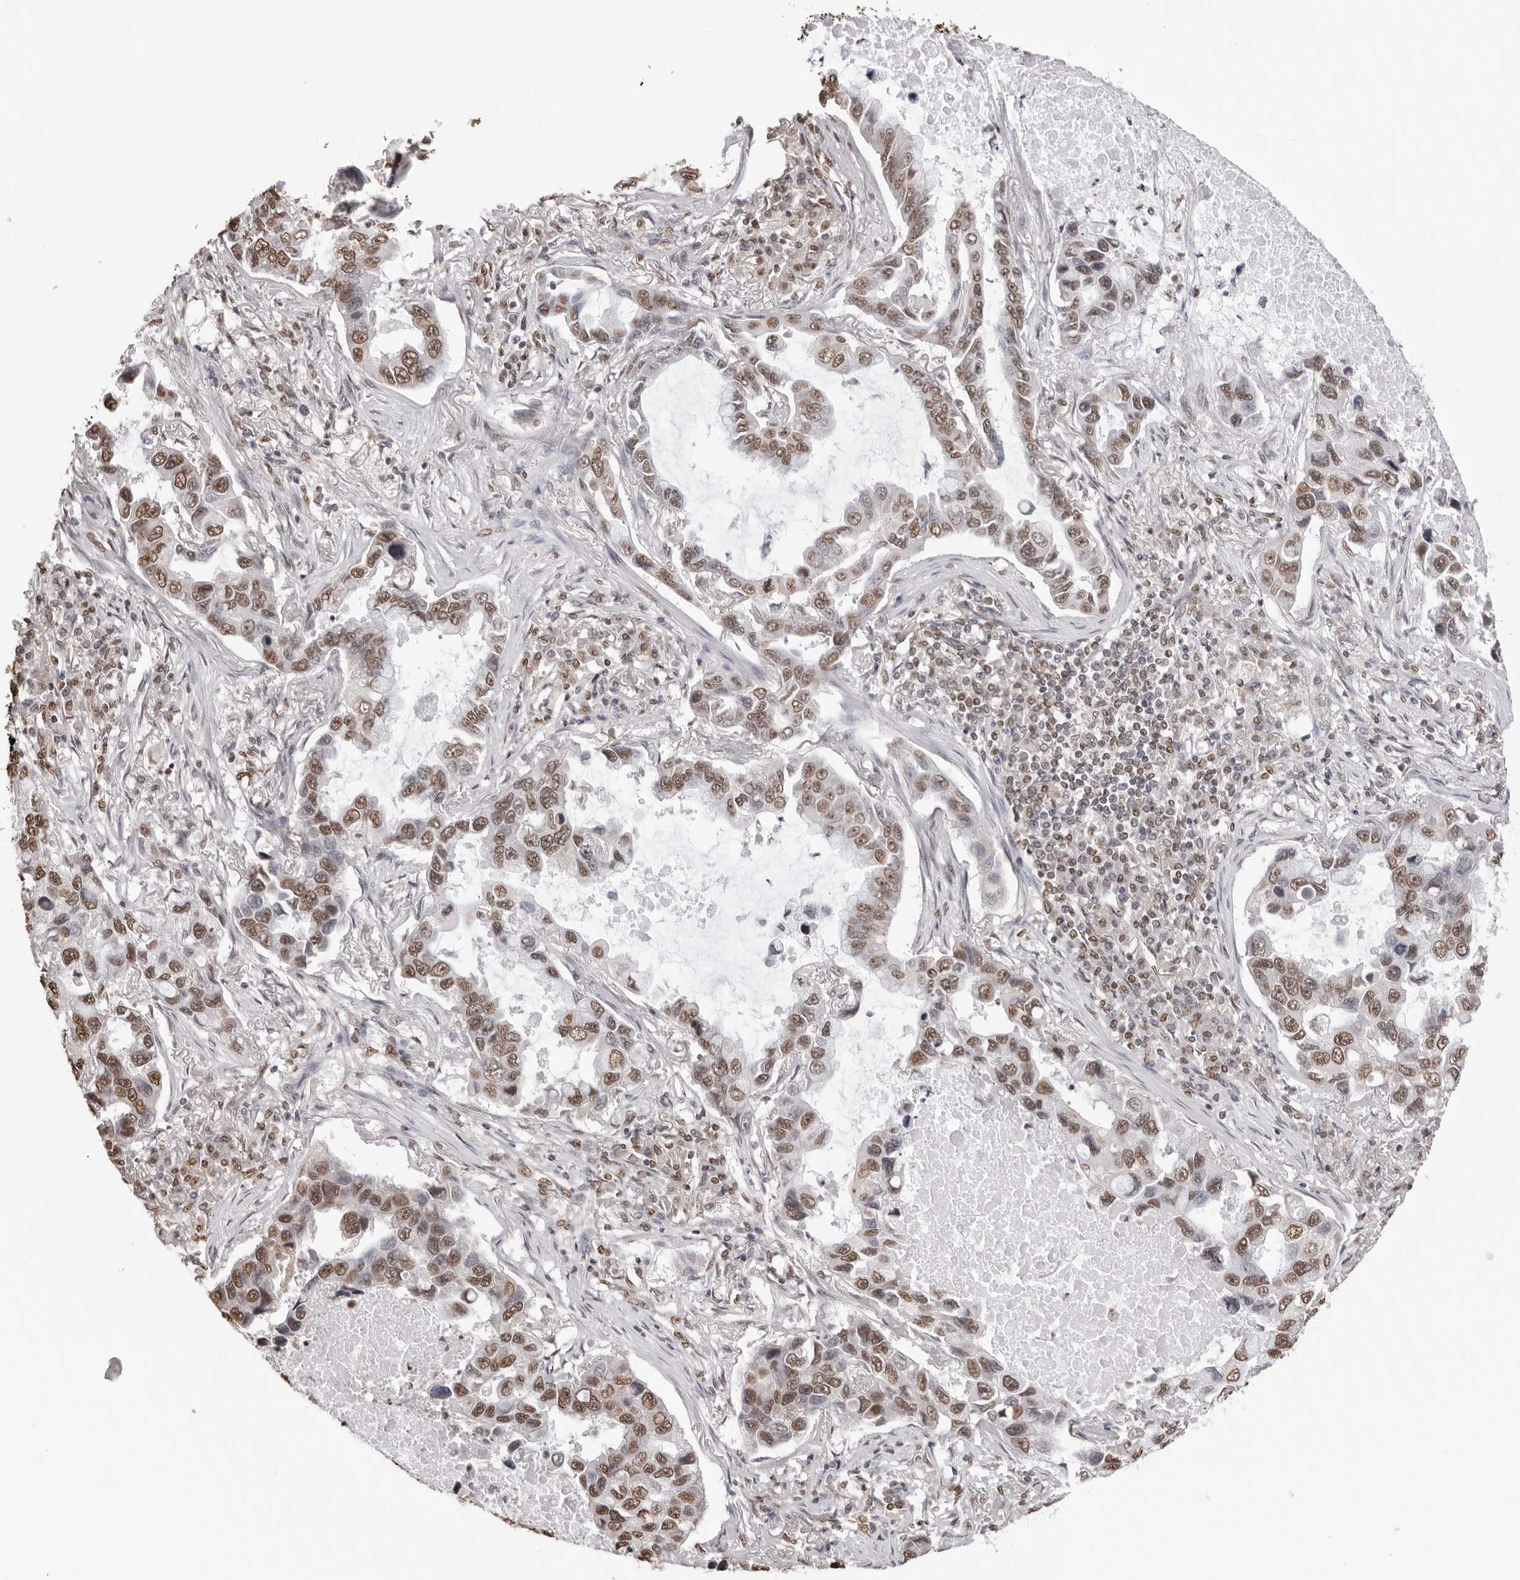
{"staining": {"intensity": "moderate", "quantity": ">75%", "location": "nuclear"}, "tissue": "lung cancer", "cell_type": "Tumor cells", "image_type": "cancer", "snomed": [{"axis": "morphology", "description": "Adenocarcinoma, NOS"}, {"axis": "topography", "description": "Lung"}], "caption": "Protein analysis of lung adenocarcinoma tissue demonstrates moderate nuclear staining in about >75% of tumor cells. (Brightfield microscopy of DAB IHC at high magnification).", "gene": "OLIG3", "patient": {"sex": "male", "age": 64}}